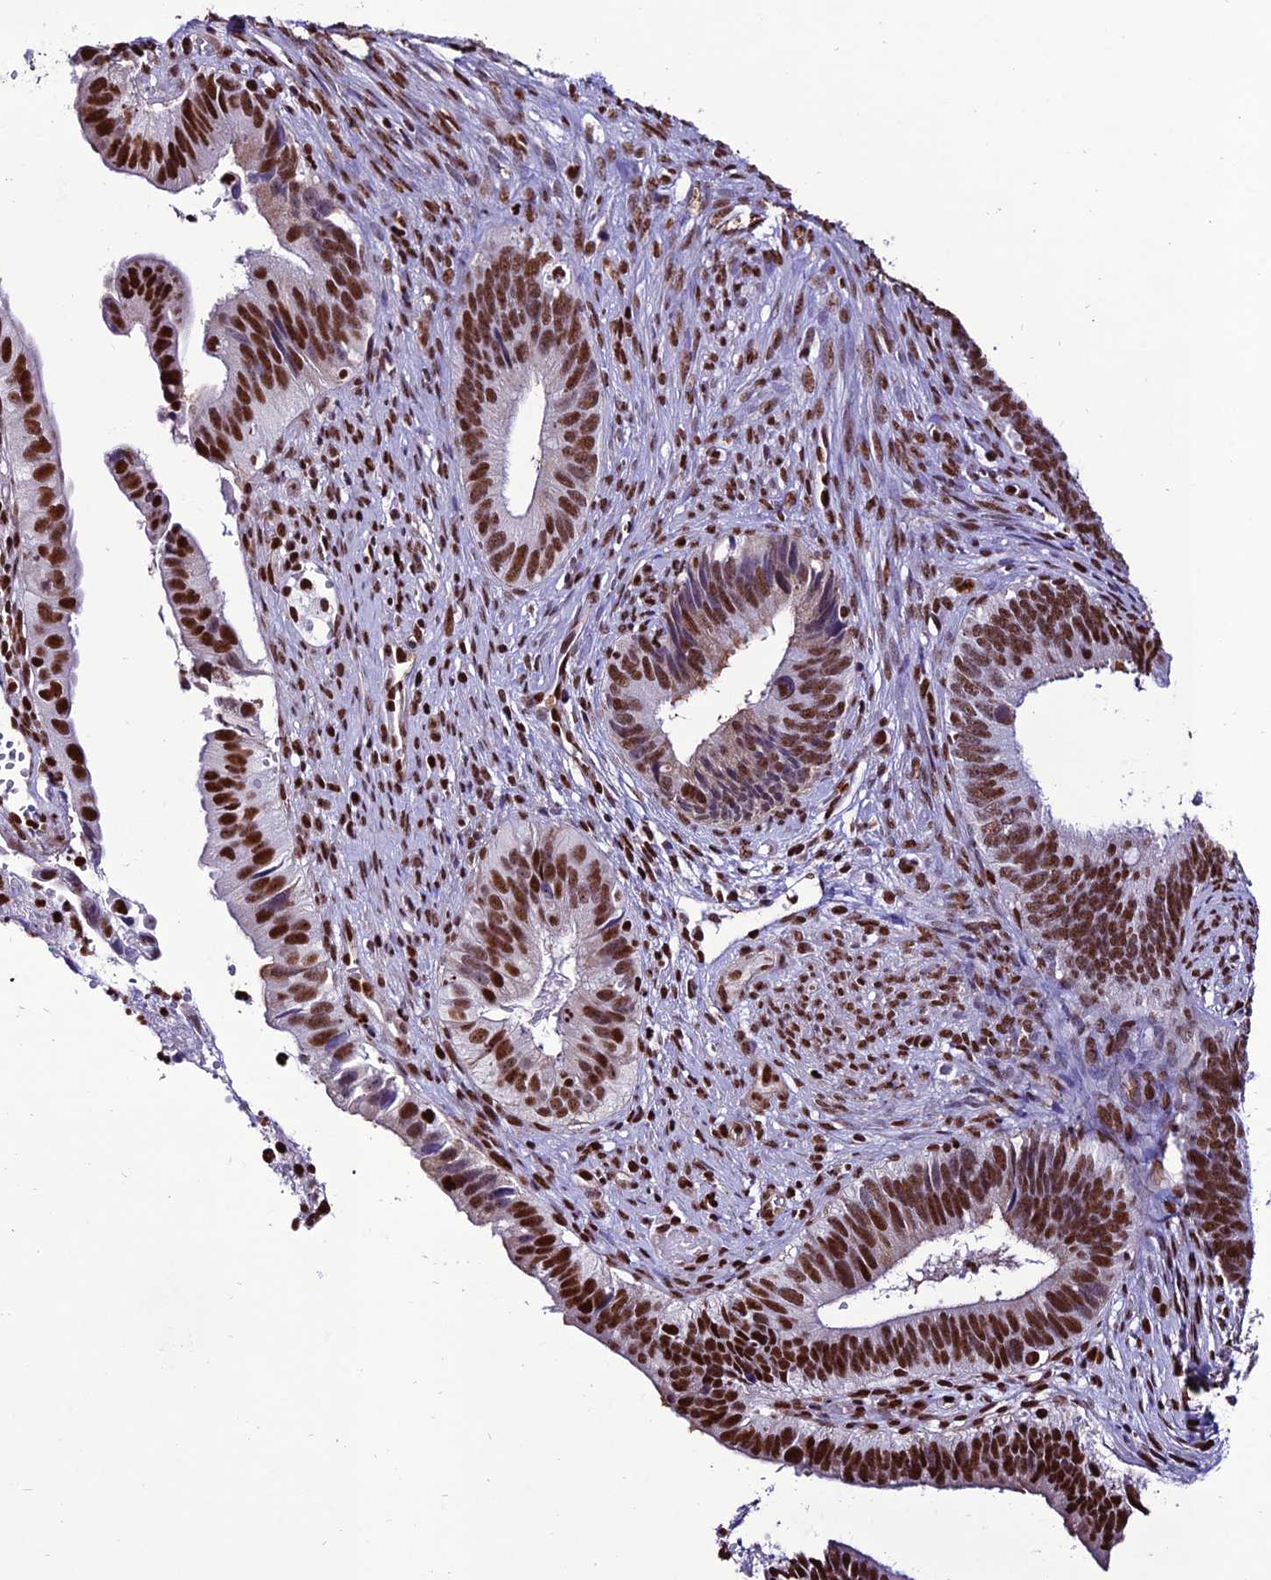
{"staining": {"intensity": "strong", "quantity": ">75%", "location": "nuclear"}, "tissue": "cervical cancer", "cell_type": "Tumor cells", "image_type": "cancer", "snomed": [{"axis": "morphology", "description": "Adenocarcinoma, NOS"}, {"axis": "topography", "description": "Cervix"}], "caption": "Human adenocarcinoma (cervical) stained with a protein marker demonstrates strong staining in tumor cells.", "gene": "INO80E", "patient": {"sex": "female", "age": 42}}